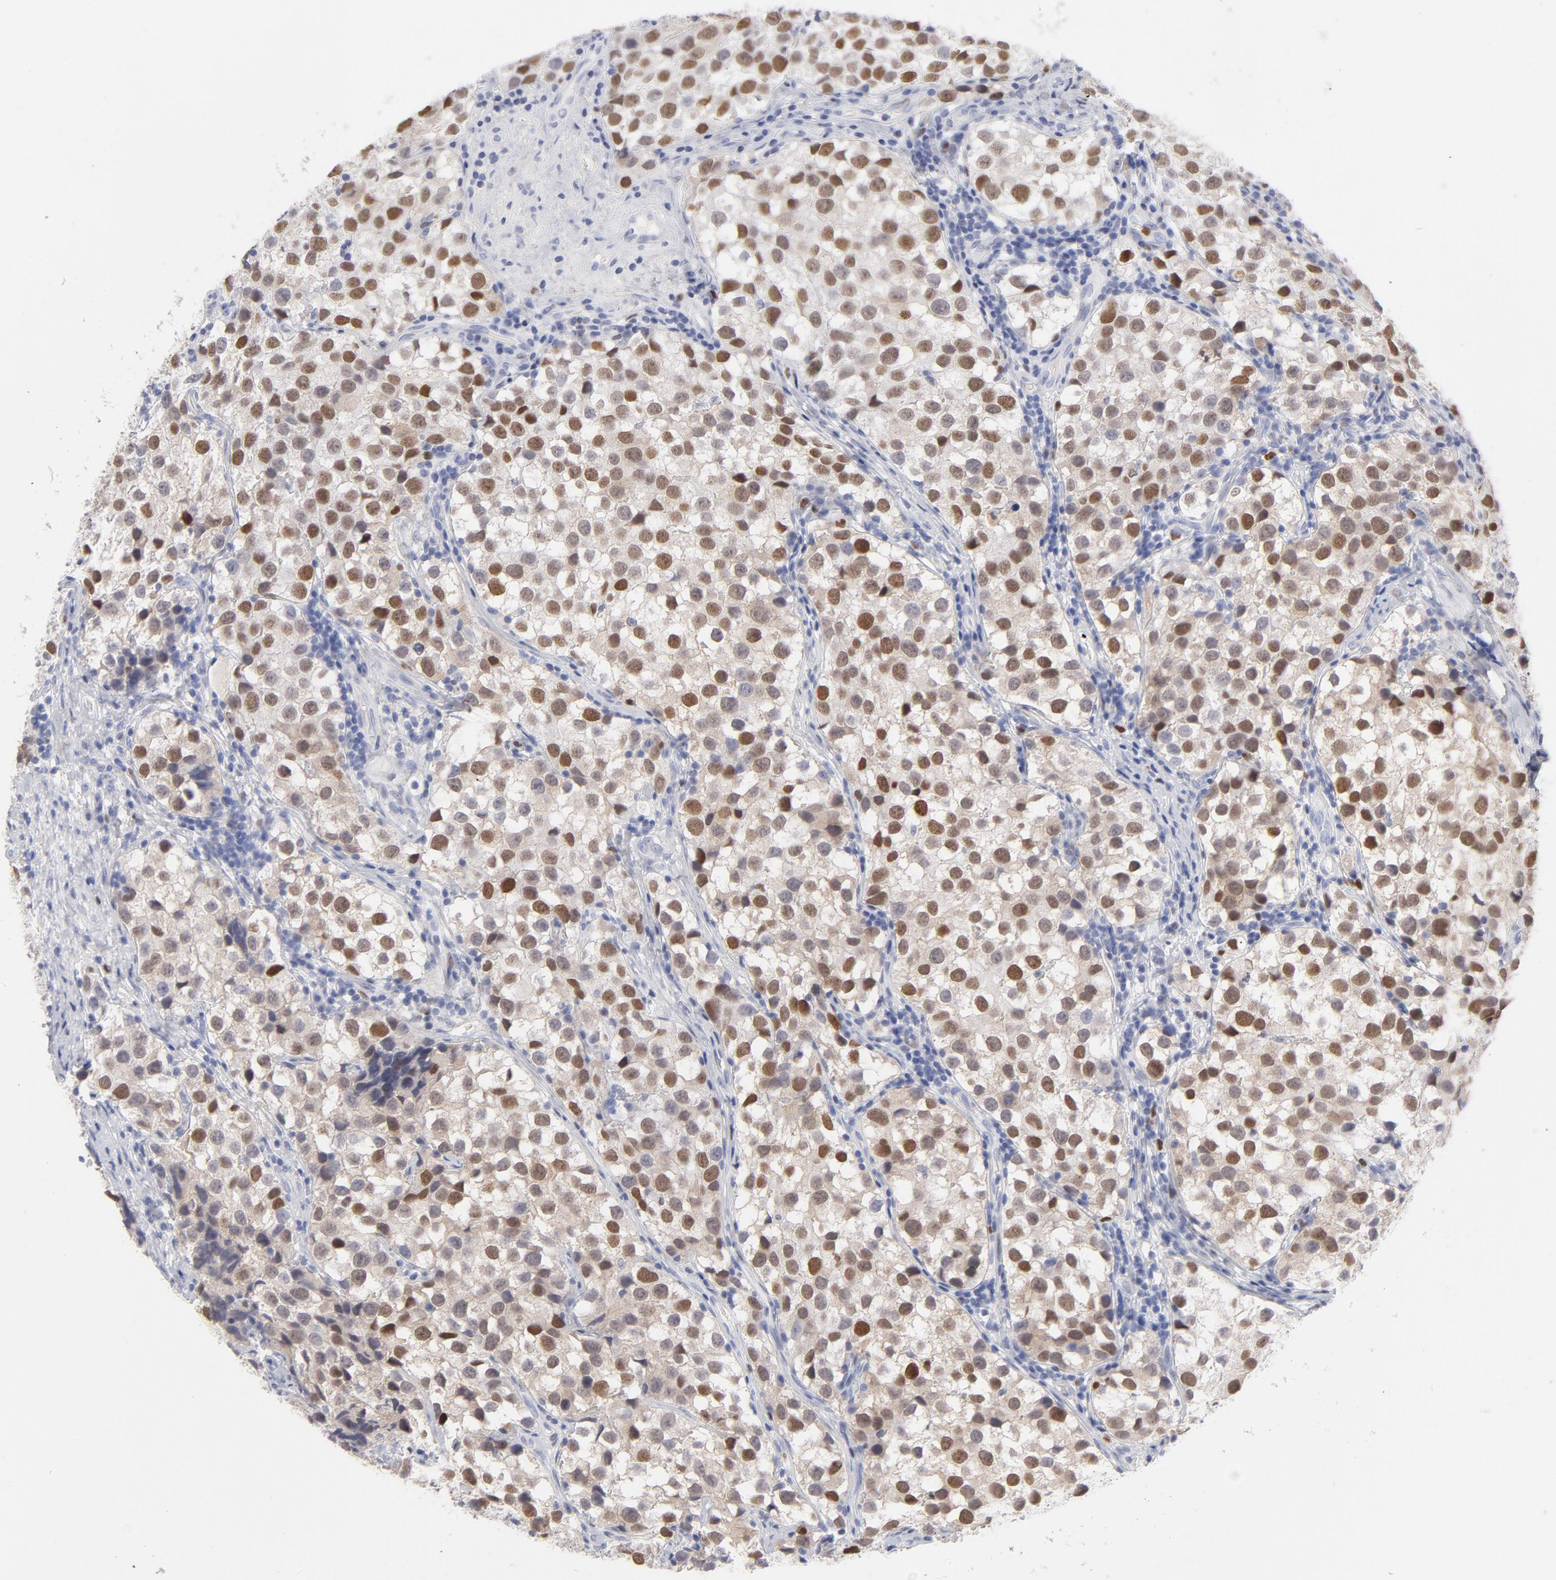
{"staining": {"intensity": "strong", "quantity": ">75%", "location": "nuclear"}, "tissue": "testis cancer", "cell_type": "Tumor cells", "image_type": "cancer", "snomed": [{"axis": "morphology", "description": "Seminoma, NOS"}, {"axis": "topography", "description": "Testis"}], "caption": "The immunohistochemical stain labels strong nuclear positivity in tumor cells of testis cancer (seminoma) tissue. The staining was performed using DAB, with brown indicating positive protein expression. Nuclei are stained blue with hematoxylin.", "gene": "MCM7", "patient": {"sex": "male", "age": 39}}